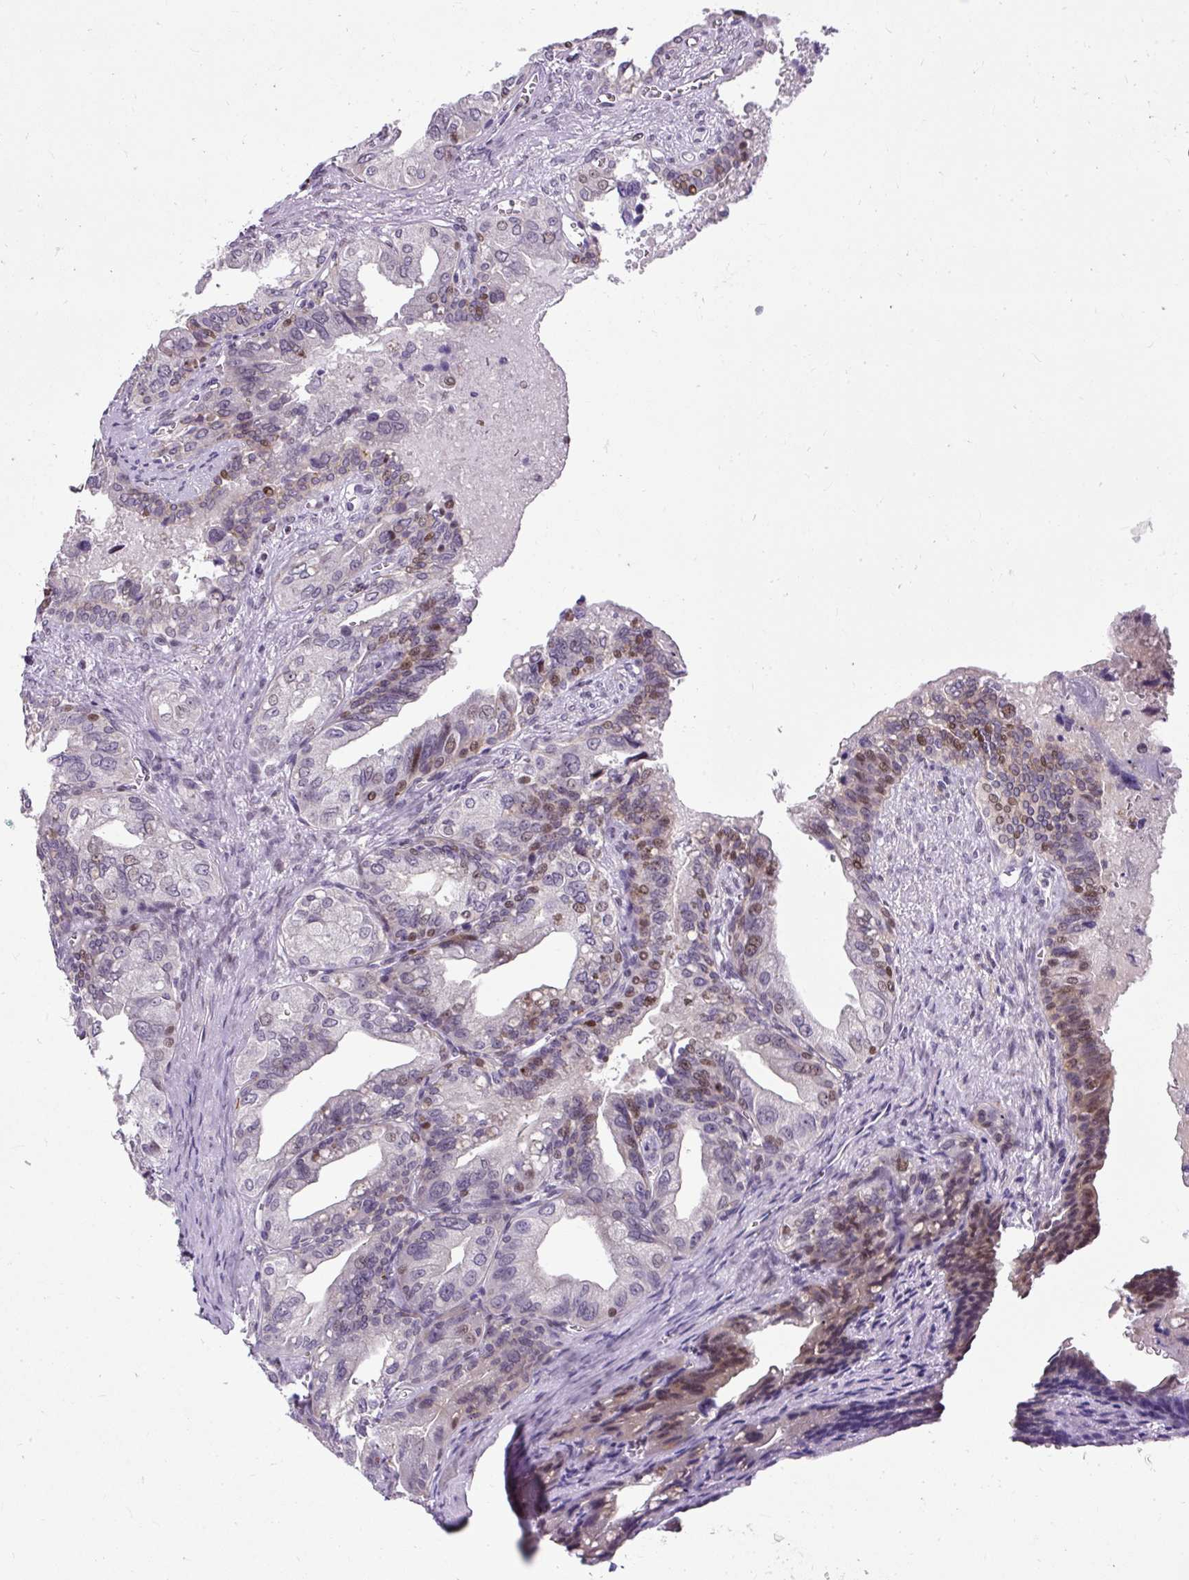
{"staining": {"intensity": "moderate", "quantity": "25%-75%", "location": "nuclear"}, "tissue": "seminal vesicle", "cell_type": "Glandular cells", "image_type": "normal", "snomed": [{"axis": "morphology", "description": "Normal tissue, NOS"}, {"axis": "topography", "description": "Seminal veicle"}], "caption": "The histopathology image reveals staining of benign seminal vesicle, revealing moderate nuclear protein positivity (brown color) within glandular cells.", "gene": "ARHGEF18", "patient": {"sex": "male", "age": 67}}